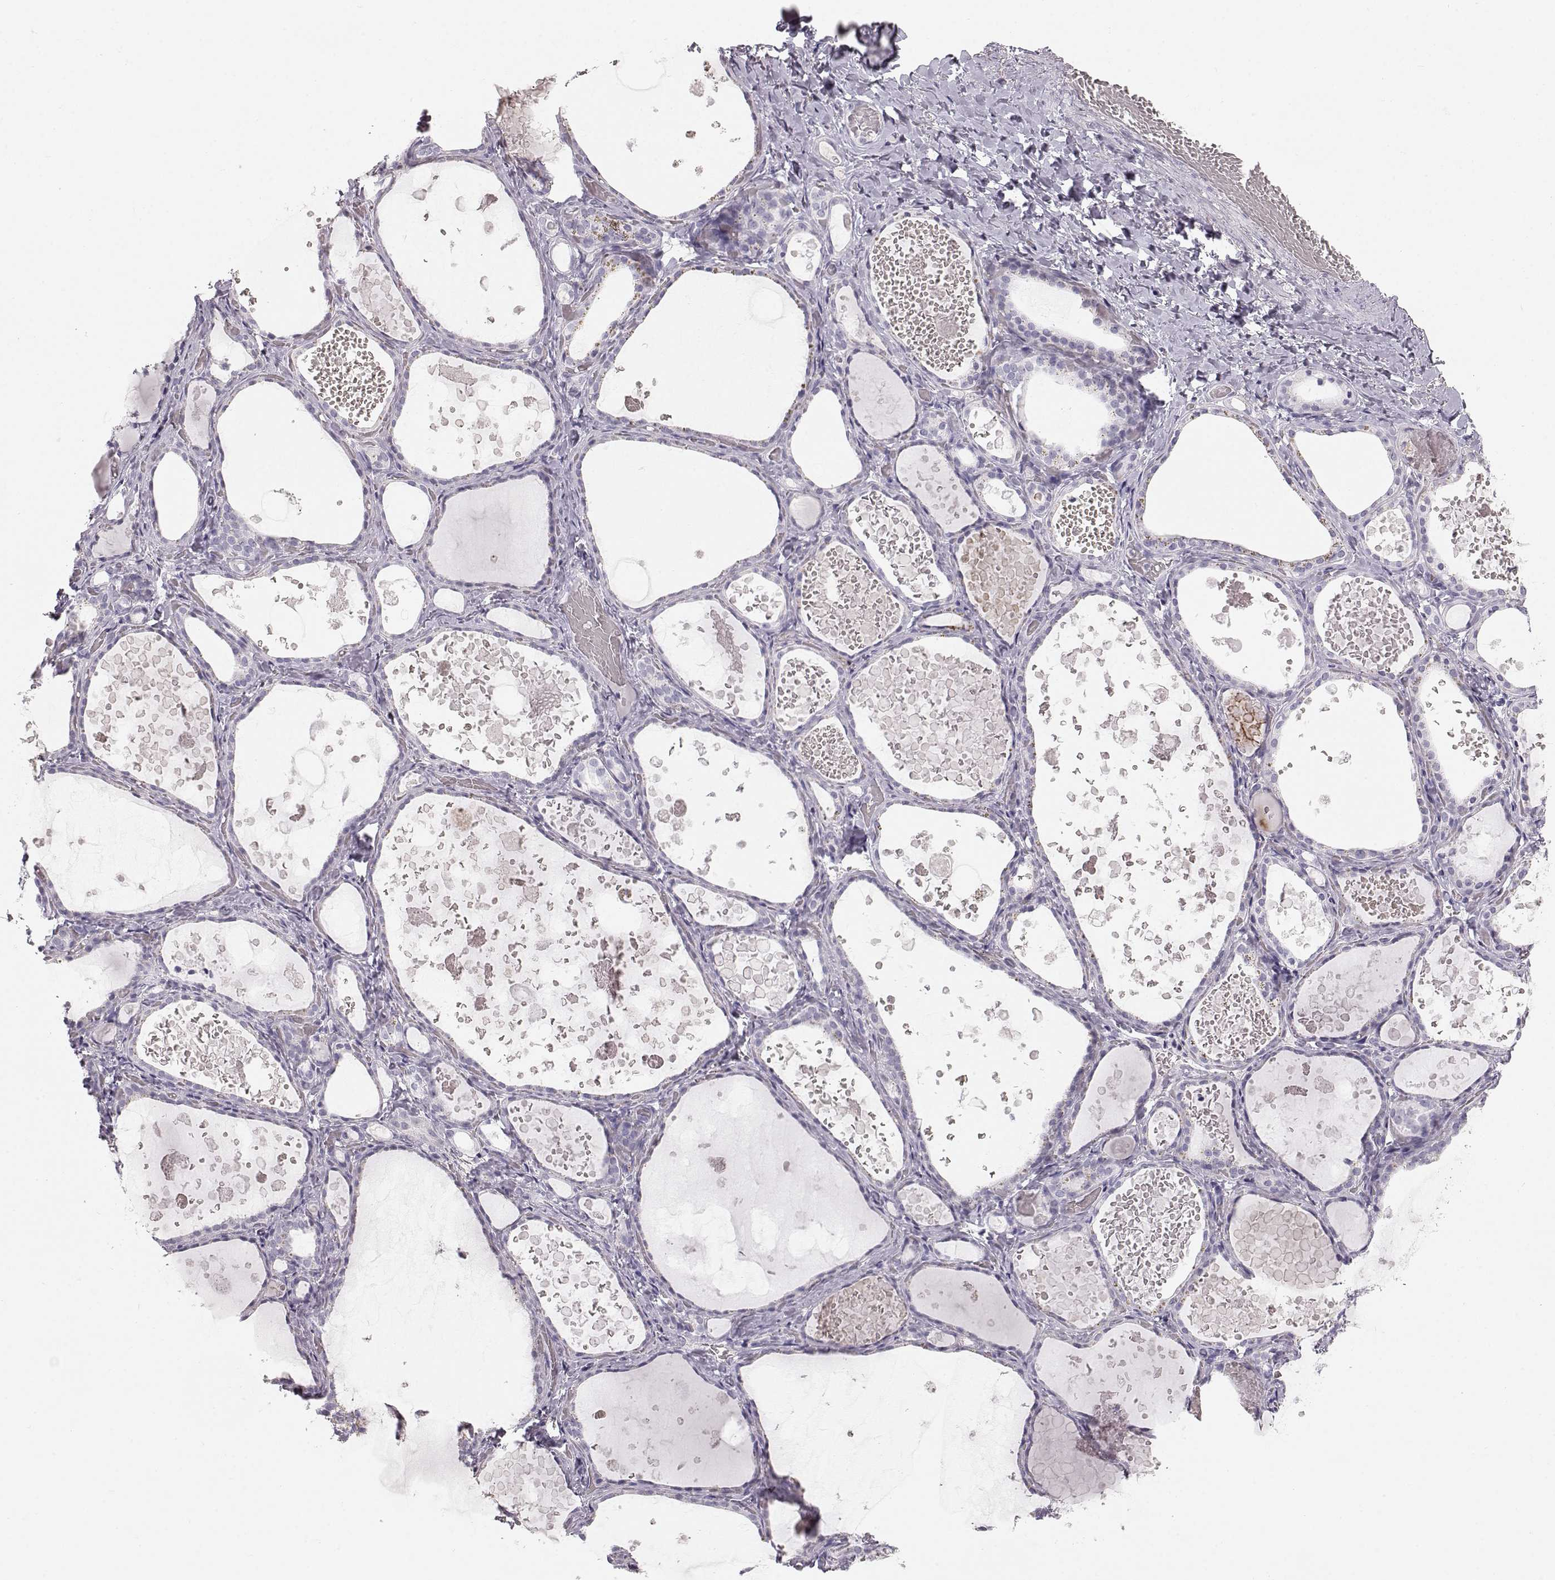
{"staining": {"intensity": "negative", "quantity": "none", "location": "none"}, "tissue": "thyroid gland", "cell_type": "Glandular cells", "image_type": "normal", "snomed": [{"axis": "morphology", "description": "Normal tissue, NOS"}, {"axis": "topography", "description": "Thyroid gland"}], "caption": "A high-resolution histopathology image shows IHC staining of normal thyroid gland, which exhibits no significant expression in glandular cells.", "gene": "KRTAP16", "patient": {"sex": "female", "age": 56}}